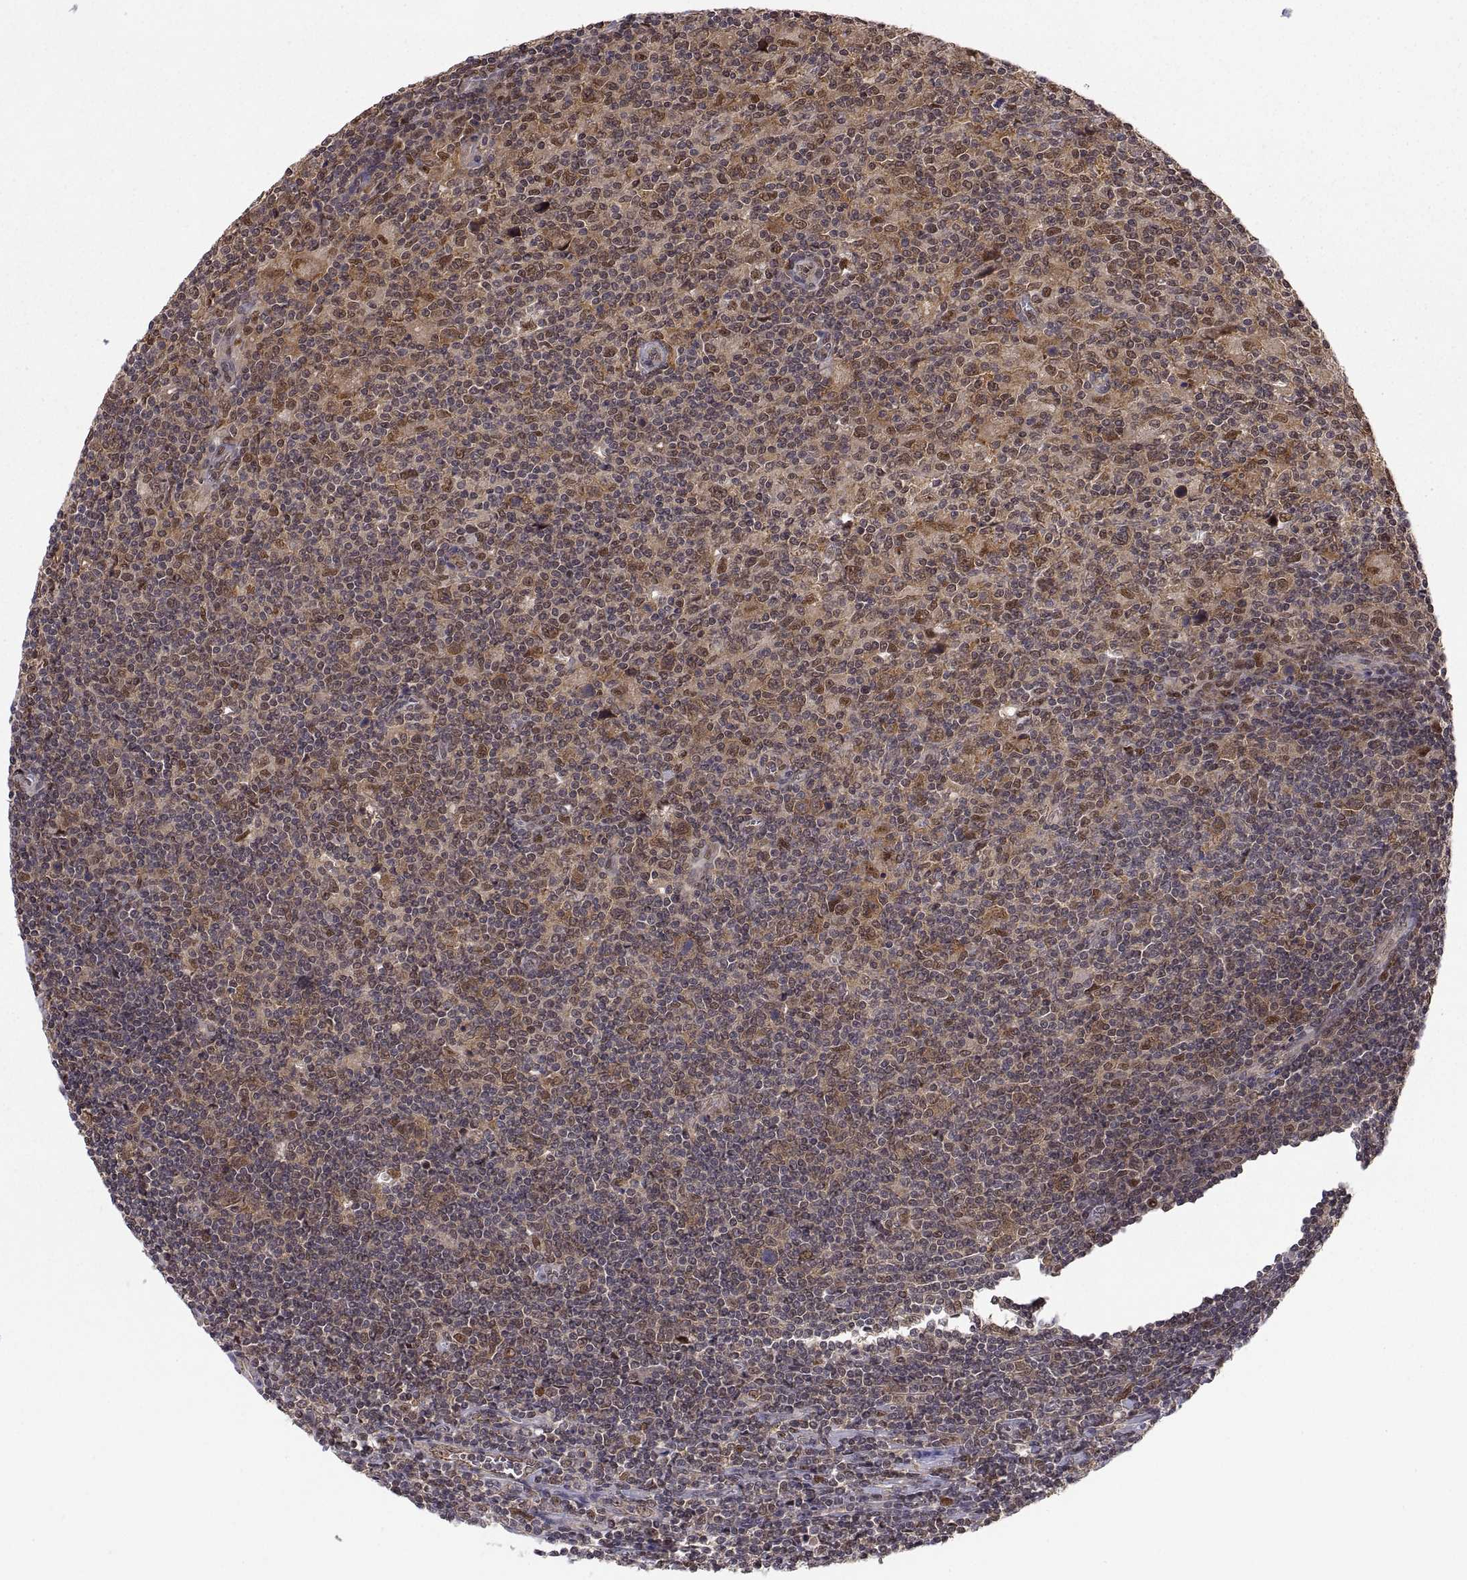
{"staining": {"intensity": "moderate", "quantity": ">75%", "location": "cytoplasmic/membranous,nuclear"}, "tissue": "lymphoma", "cell_type": "Tumor cells", "image_type": "cancer", "snomed": [{"axis": "morphology", "description": "Hodgkin's disease, NOS"}, {"axis": "topography", "description": "Lymph node"}], "caption": "Lymphoma tissue exhibits moderate cytoplasmic/membranous and nuclear staining in about >75% of tumor cells", "gene": "PSMC2", "patient": {"sex": "male", "age": 40}}